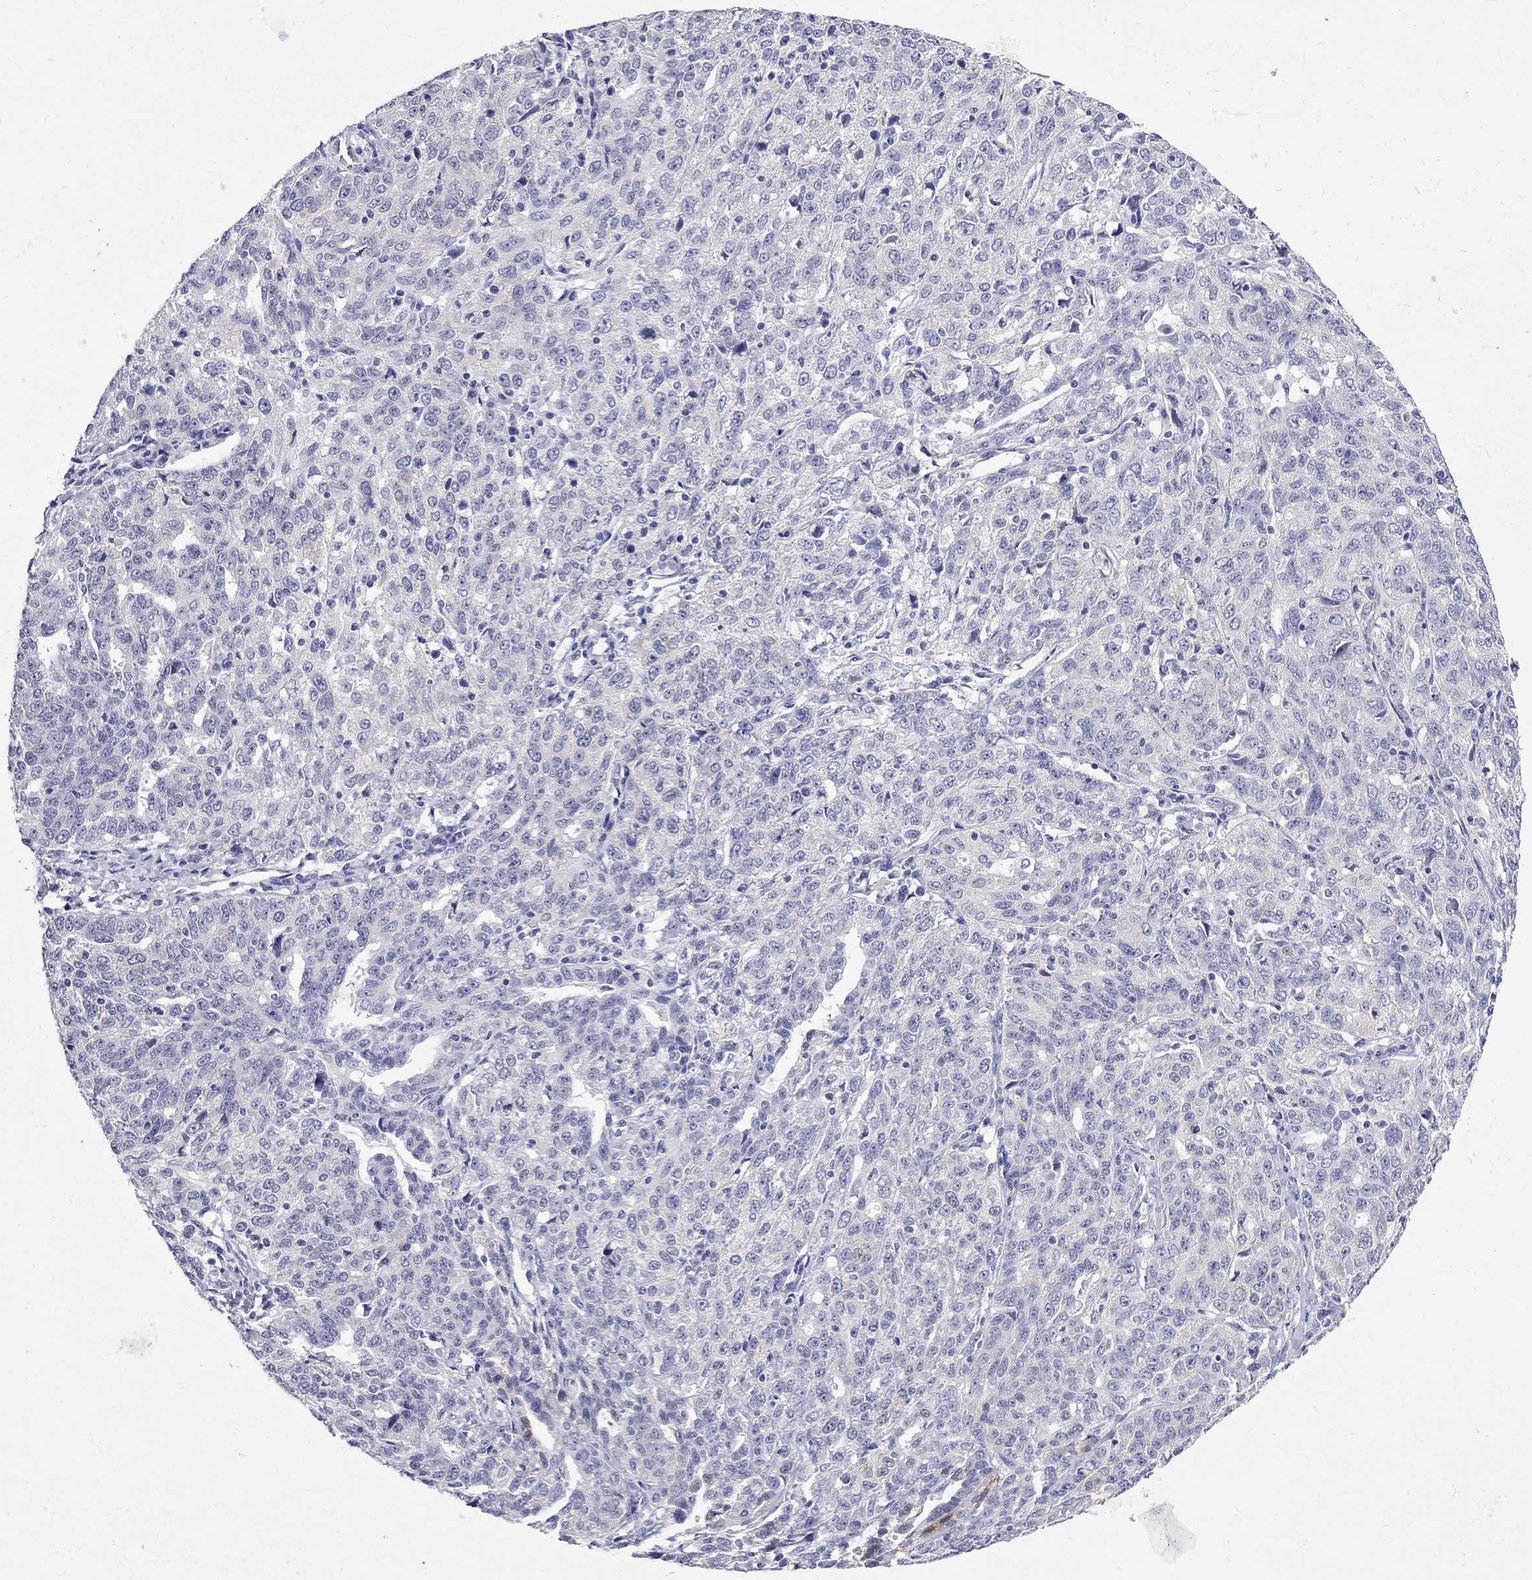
{"staining": {"intensity": "negative", "quantity": "none", "location": "none"}, "tissue": "ovarian cancer", "cell_type": "Tumor cells", "image_type": "cancer", "snomed": [{"axis": "morphology", "description": "Cystadenocarcinoma, serous, NOS"}, {"axis": "topography", "description": "Ovary"}], "caption": "Immunohistochemistry micrograph of neoplastic tissue: human ovarian cancer (serous cystadenocarcinoma) stained with DAB (3,3'-diaminobenzidine) shows no significant protein staining in tumor cells.", "gene": "CERS1", "patient": {"sex": "female", "age": 71}}